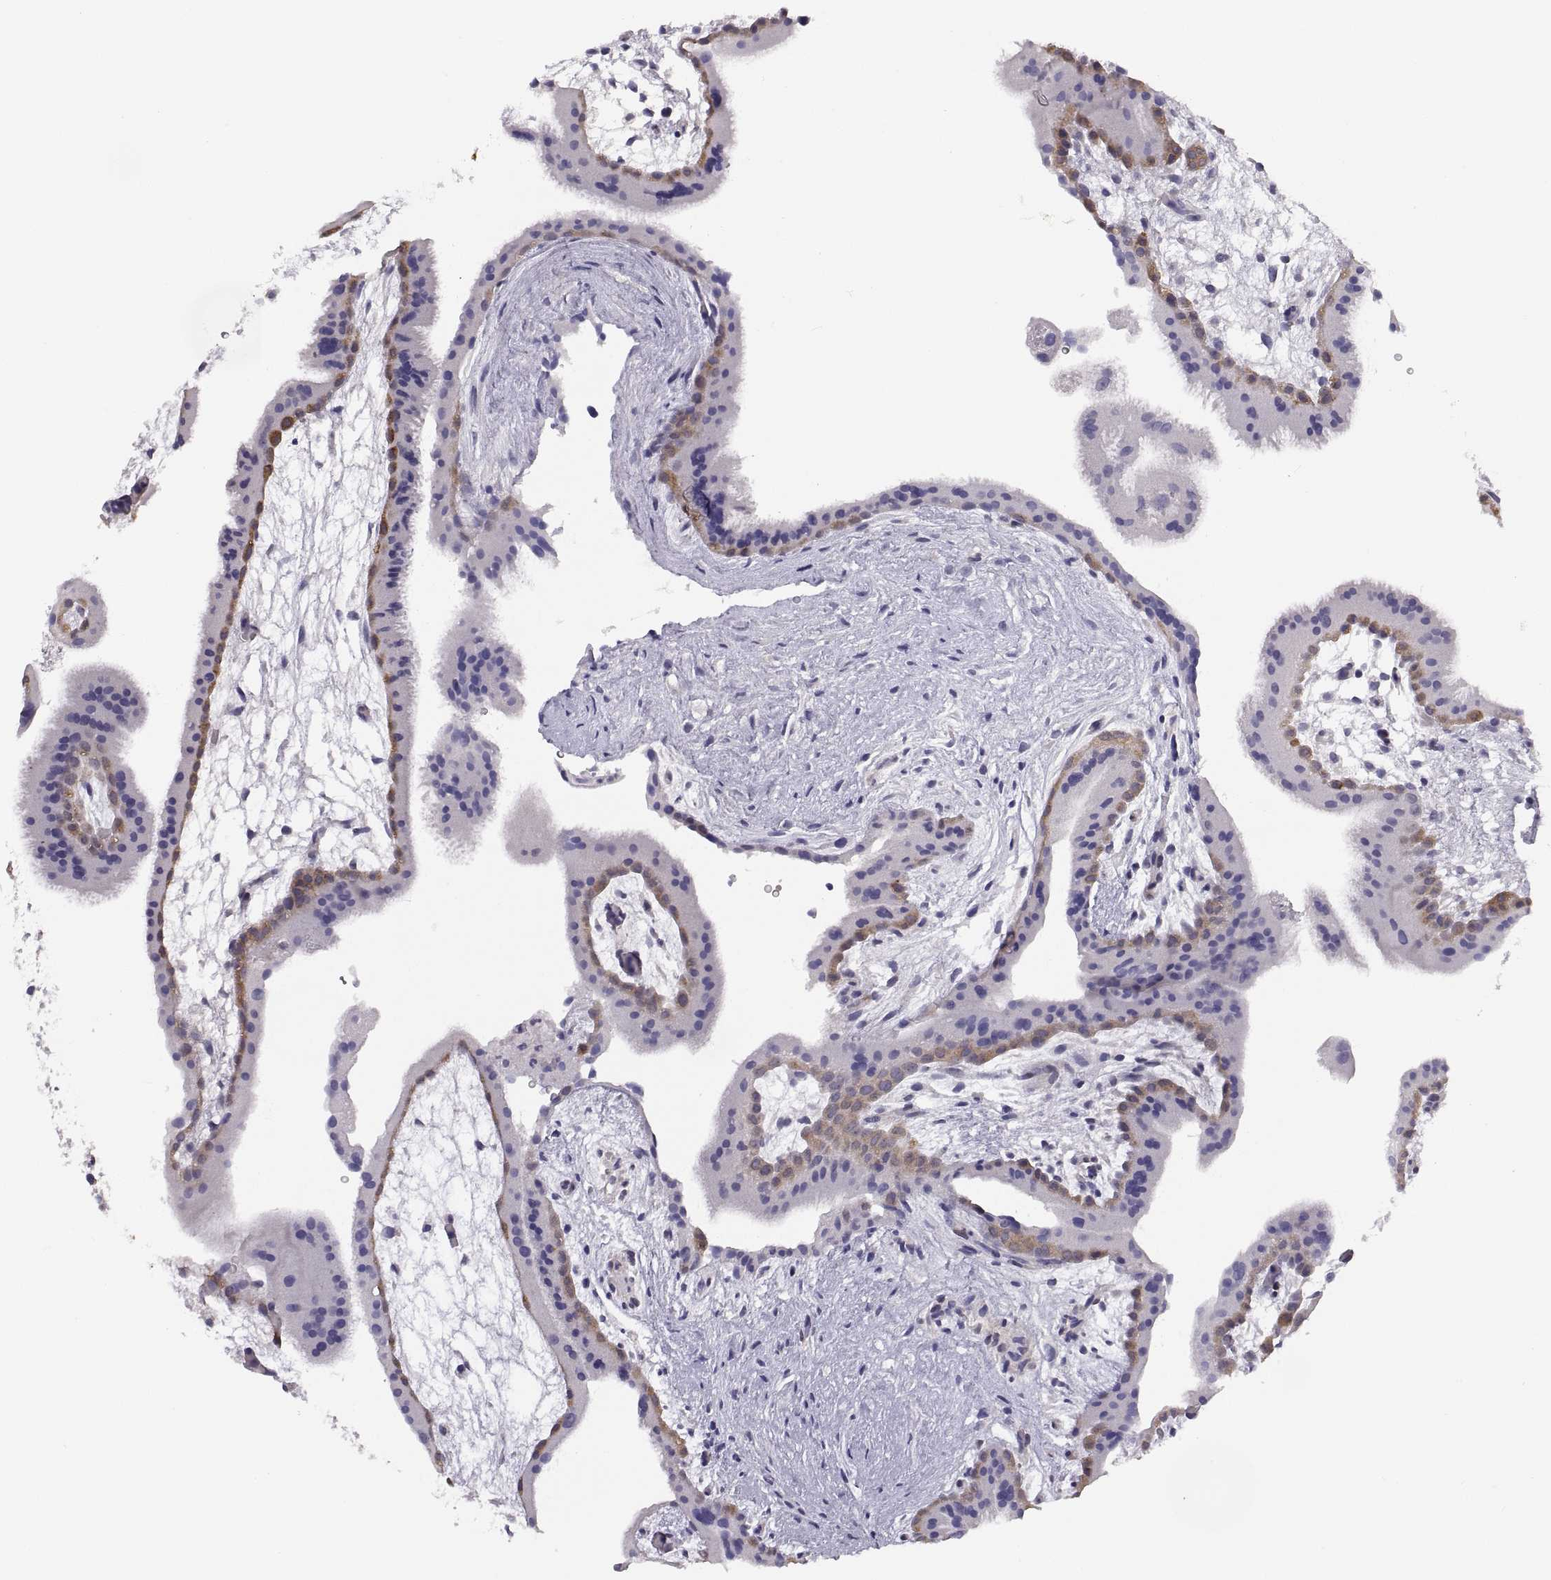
{"staining": {"intensity": "negative", "quantity": "none", "location": "none"}, "tissue": "placenta", "cell_type": "Decidual cells", "image_type": "normal", "snomed": [{"axis": "morphology", "description": "Normal tissue, NOS"}, {"axis": "topography", "description": "Placenta"}], "caption": "Immunohistochemistry (IHC) photomicrograph of unremarkable human placenta stained for a protein (brown), which demonstrates no expression in decidual cells. (Stains: DAB immunohistochemistry (IHC) with hematoxylin counter stain, Microscopy: brightfield microscopy at high magnification).", "gene": "STRC", "patient": {"sex": "female", "age": 19}}